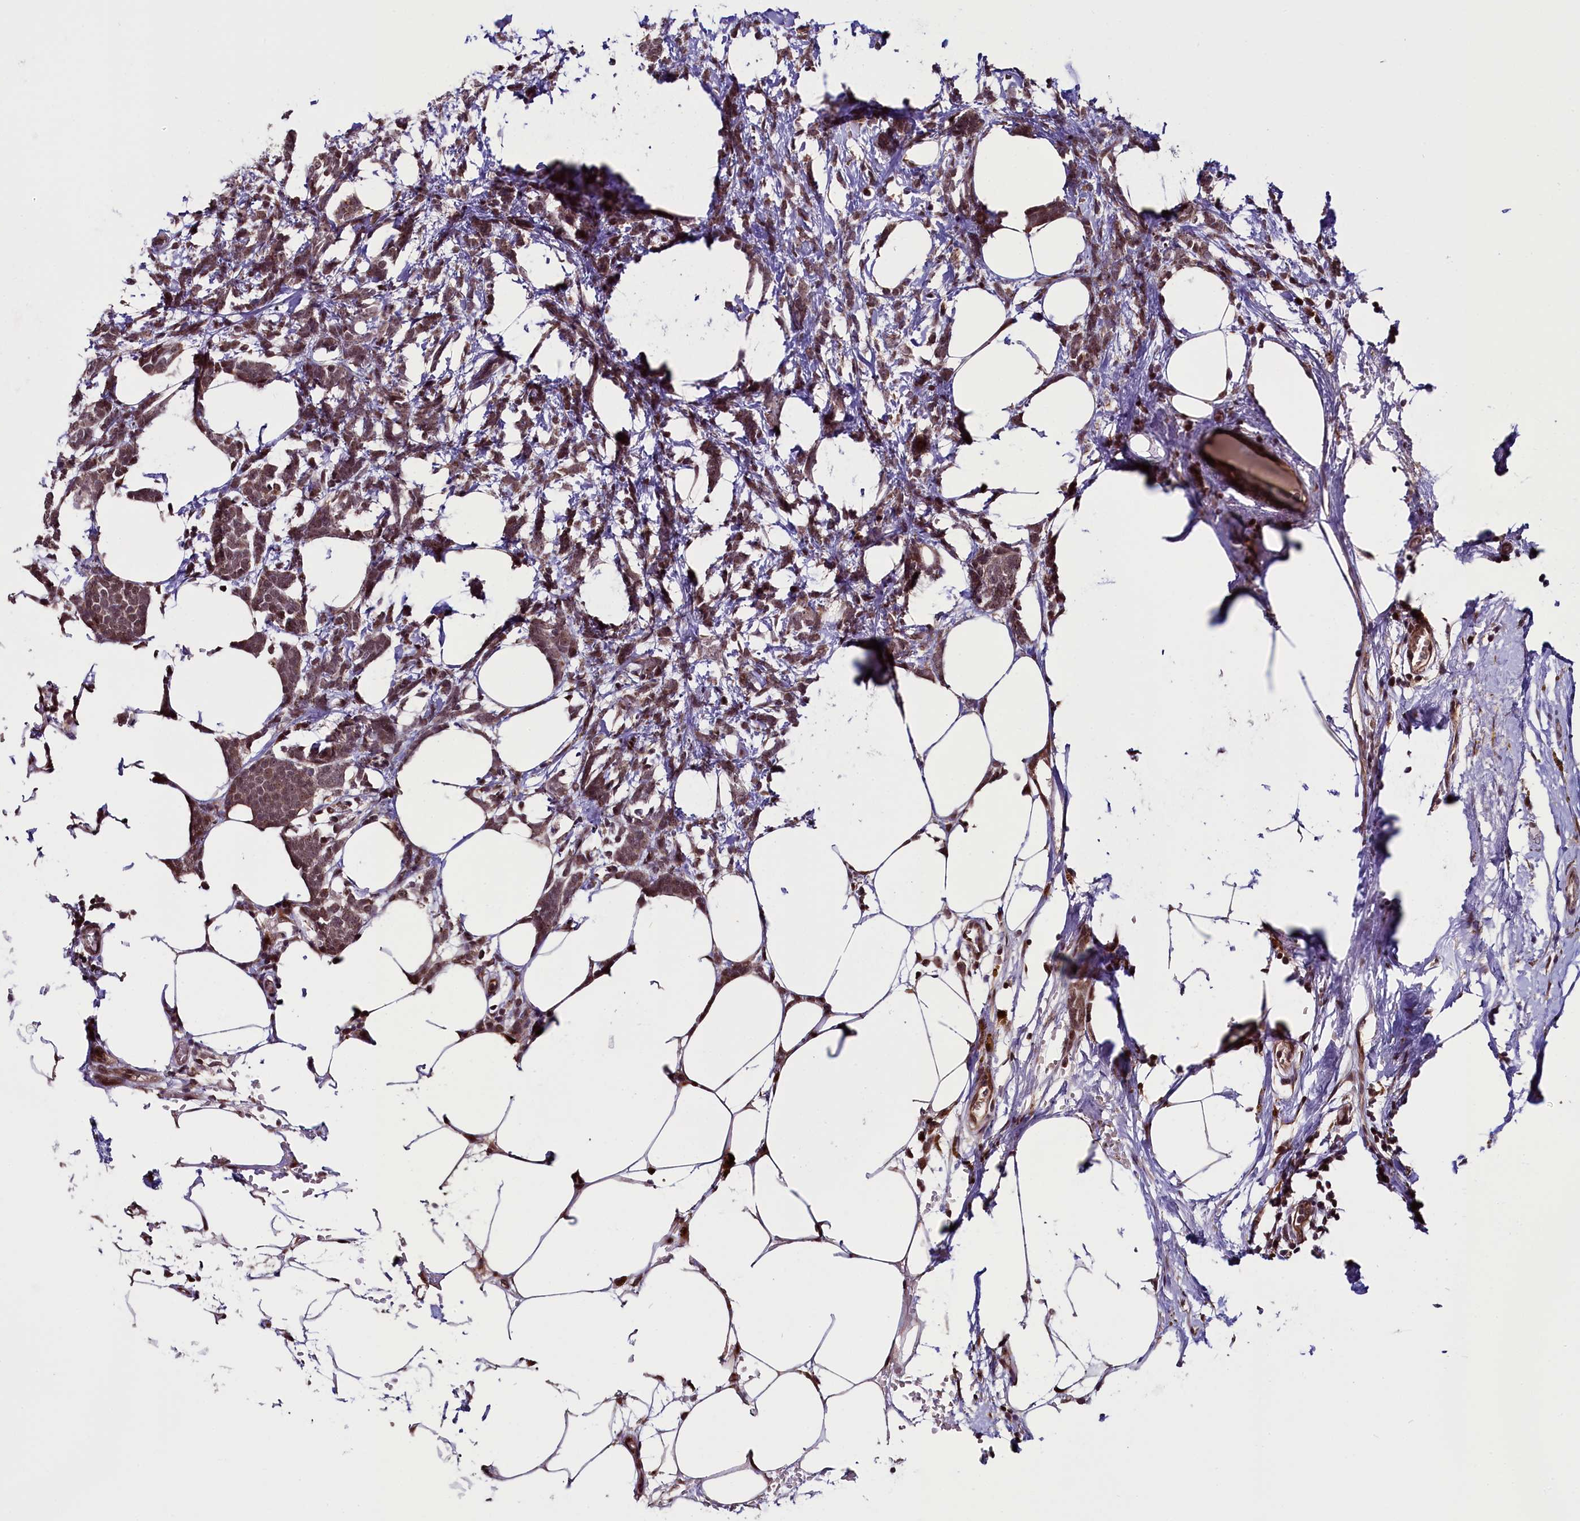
{"staining": {"intensity": "moderate", "quantity": ">75%", "location": "cytoplasmic/membranous,nuclear"}, "tissue": "breast cancer", "cell_type": "Tumor cells", "image_type": "cancer", "snomed": [{"axis": "morphology", "description": "Lobular carcinoma"}, {"axis": "topography", "description": "Breast"}], "caption": "A brown stain shows moderate cytoplasmic/membranous and nuclear expression of a protein in breast lobular carcinoma tumor cells. (Stains: DAB in brown, nuclei in blue, Microscopy: brightfield microscopy at high magnification).", "gene": "RPUSD2", "patient": {"sex": "female", "age": 58}}